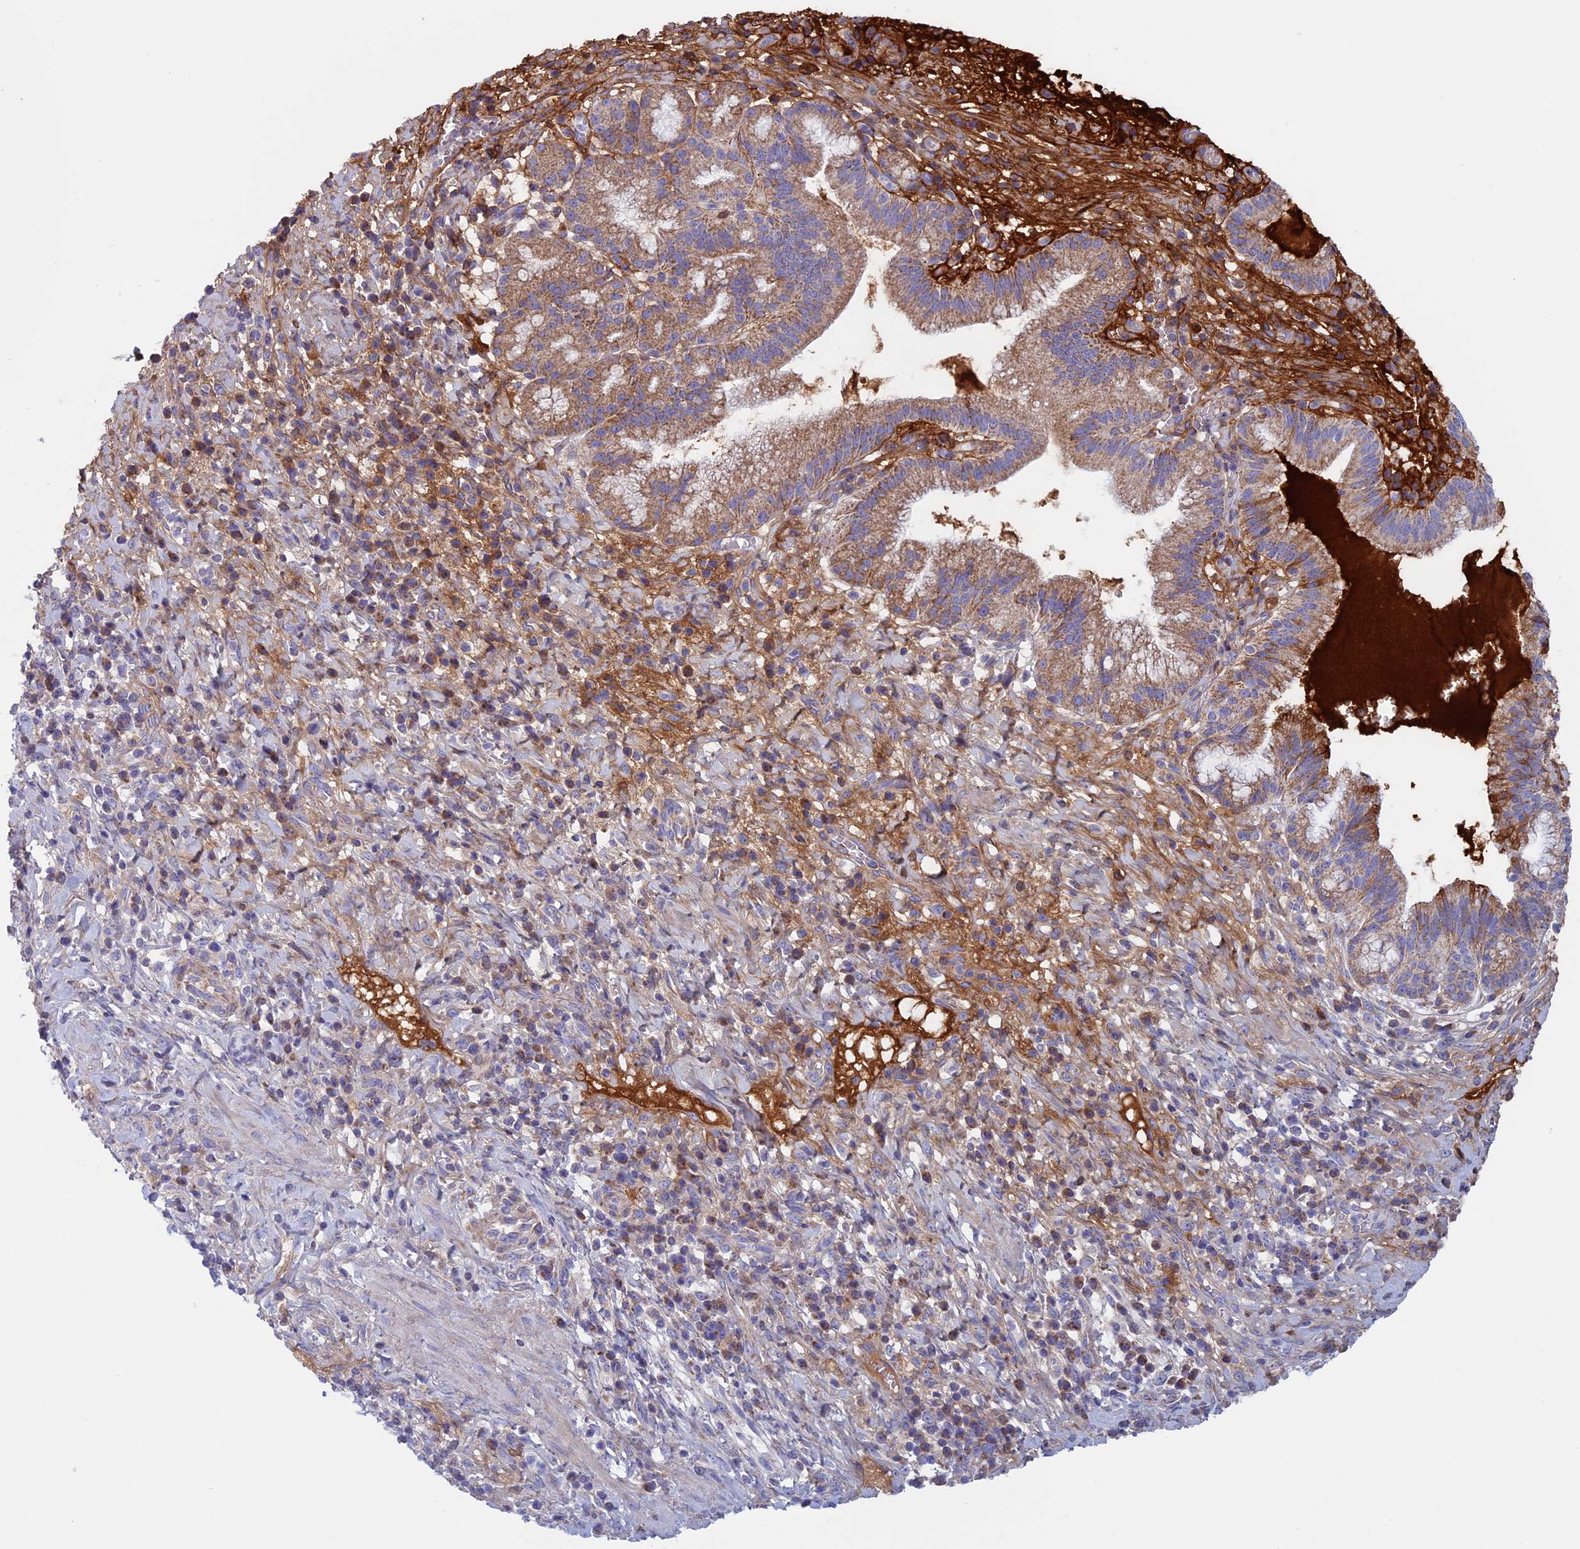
{"staining": {"intensity": "moderate", "quantity": ">75%", "location": "cytoplasmic/membranous"}, "tissue": "pancreatic cancer", "cell_type": "Tumor cells", "image_type": "cancer", "snomed": [{"axis": "morphology", "description": "Adenocarcinoma, NOS"}, {"axis": "topography", "description": "Pancreas"}], "caption": "This photomicrograph exhibits immunohistochemistry (IHC) staining of human pancreatic cancer, with medium moderate cytoplasmic/membranous staining in approximately >75% of tumor cells.", "gene": "NDUFB9", "patient": {"sex": "male", "age": 72}}